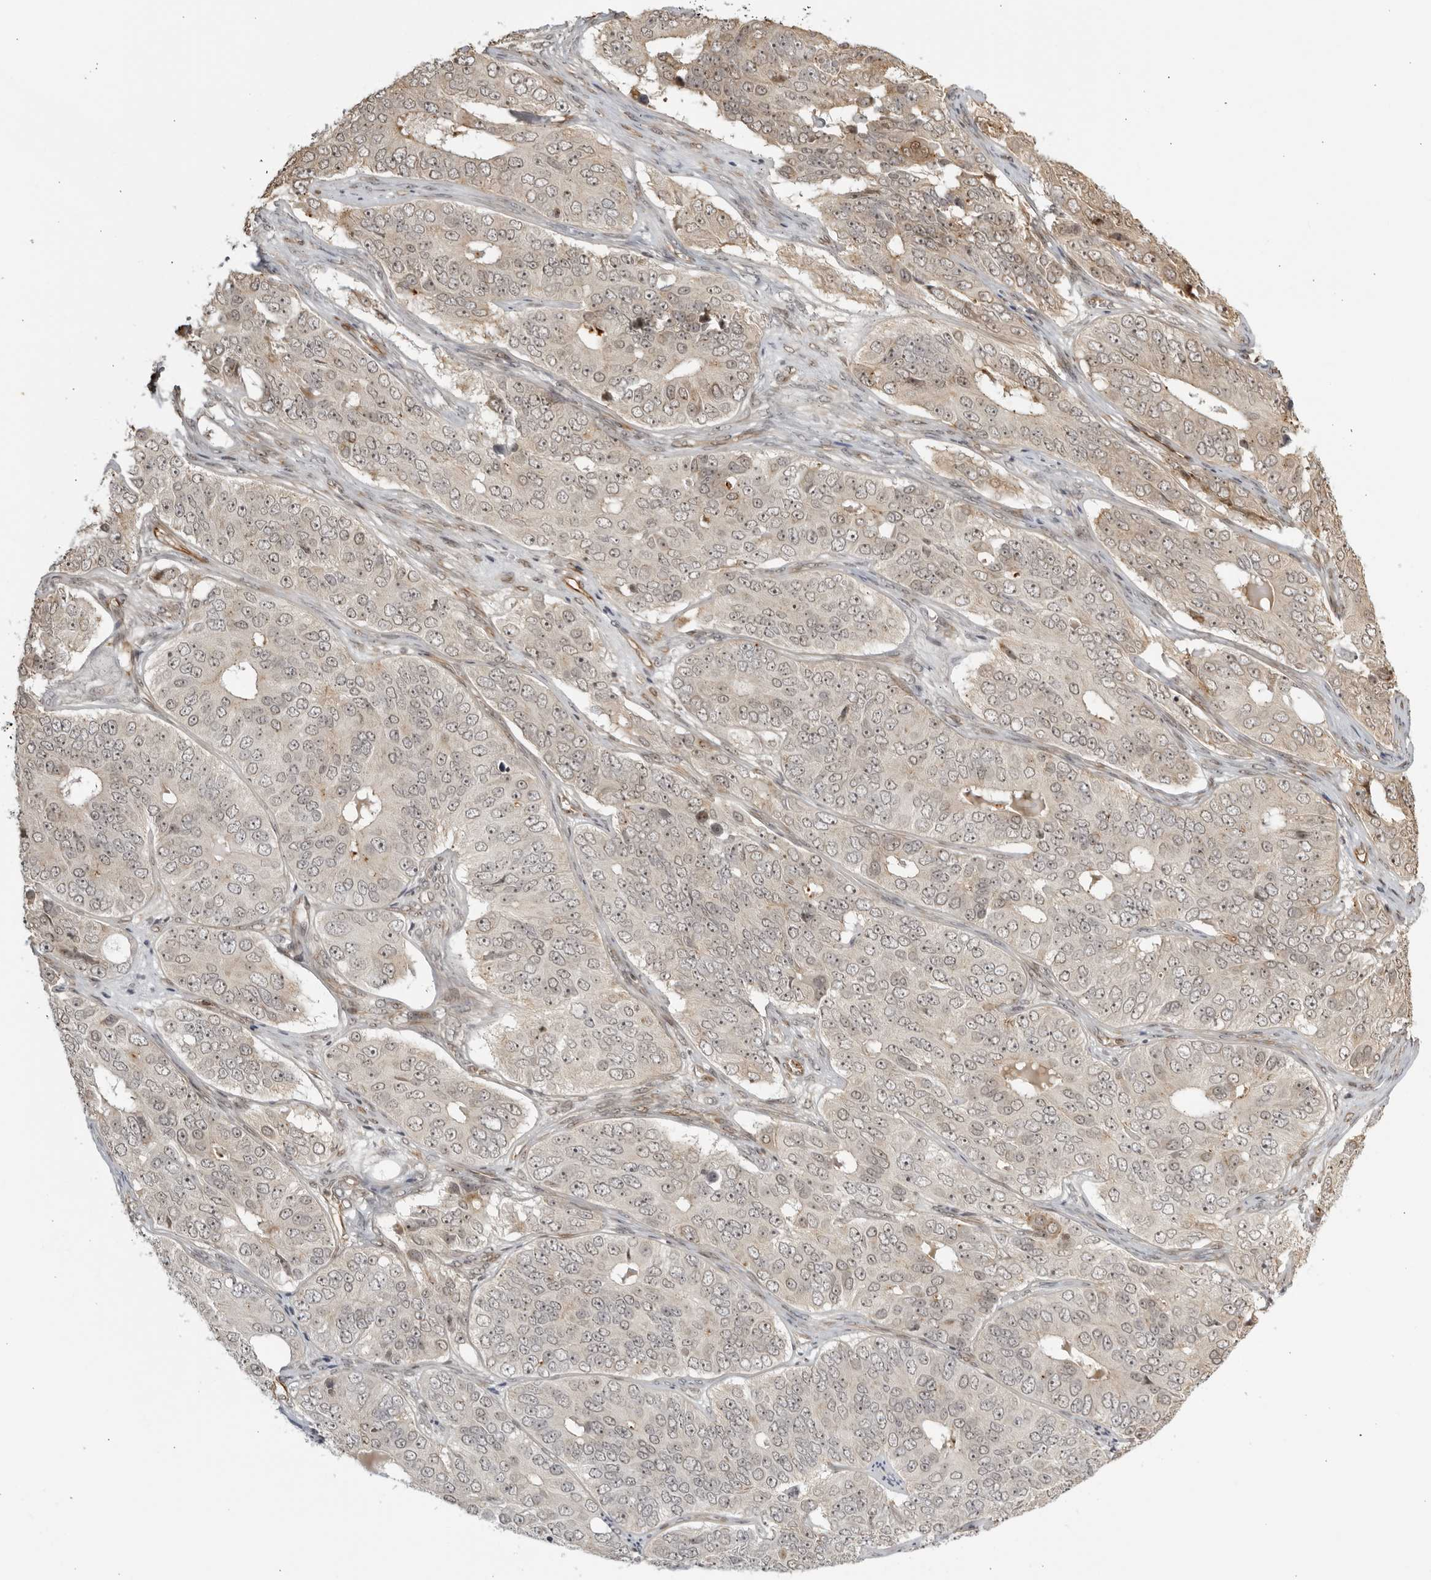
{"staining": {"intensity": "weak", "quantity": "25%-75%", "location": "cytoplasmic/membranous,nuclear"}, "tissue": "ovarian cancer", "cell_type": "Tumor cells", "image_type": "cancer", "snomed": [{"axis": "morphology", "description": "Carcinoma, endometroid"}, {"axis": "topography", "description": "Ovary"}], "caption": "An IHC histopathology image of neoplastic tissue is shown. Protein staining in brown labels weak cytoplasmic/membranous and nuclear positivity in ovarian cancer within tumor cells.", "gene": "TCF21", "patient": {"sex": "female", "age": 51}}